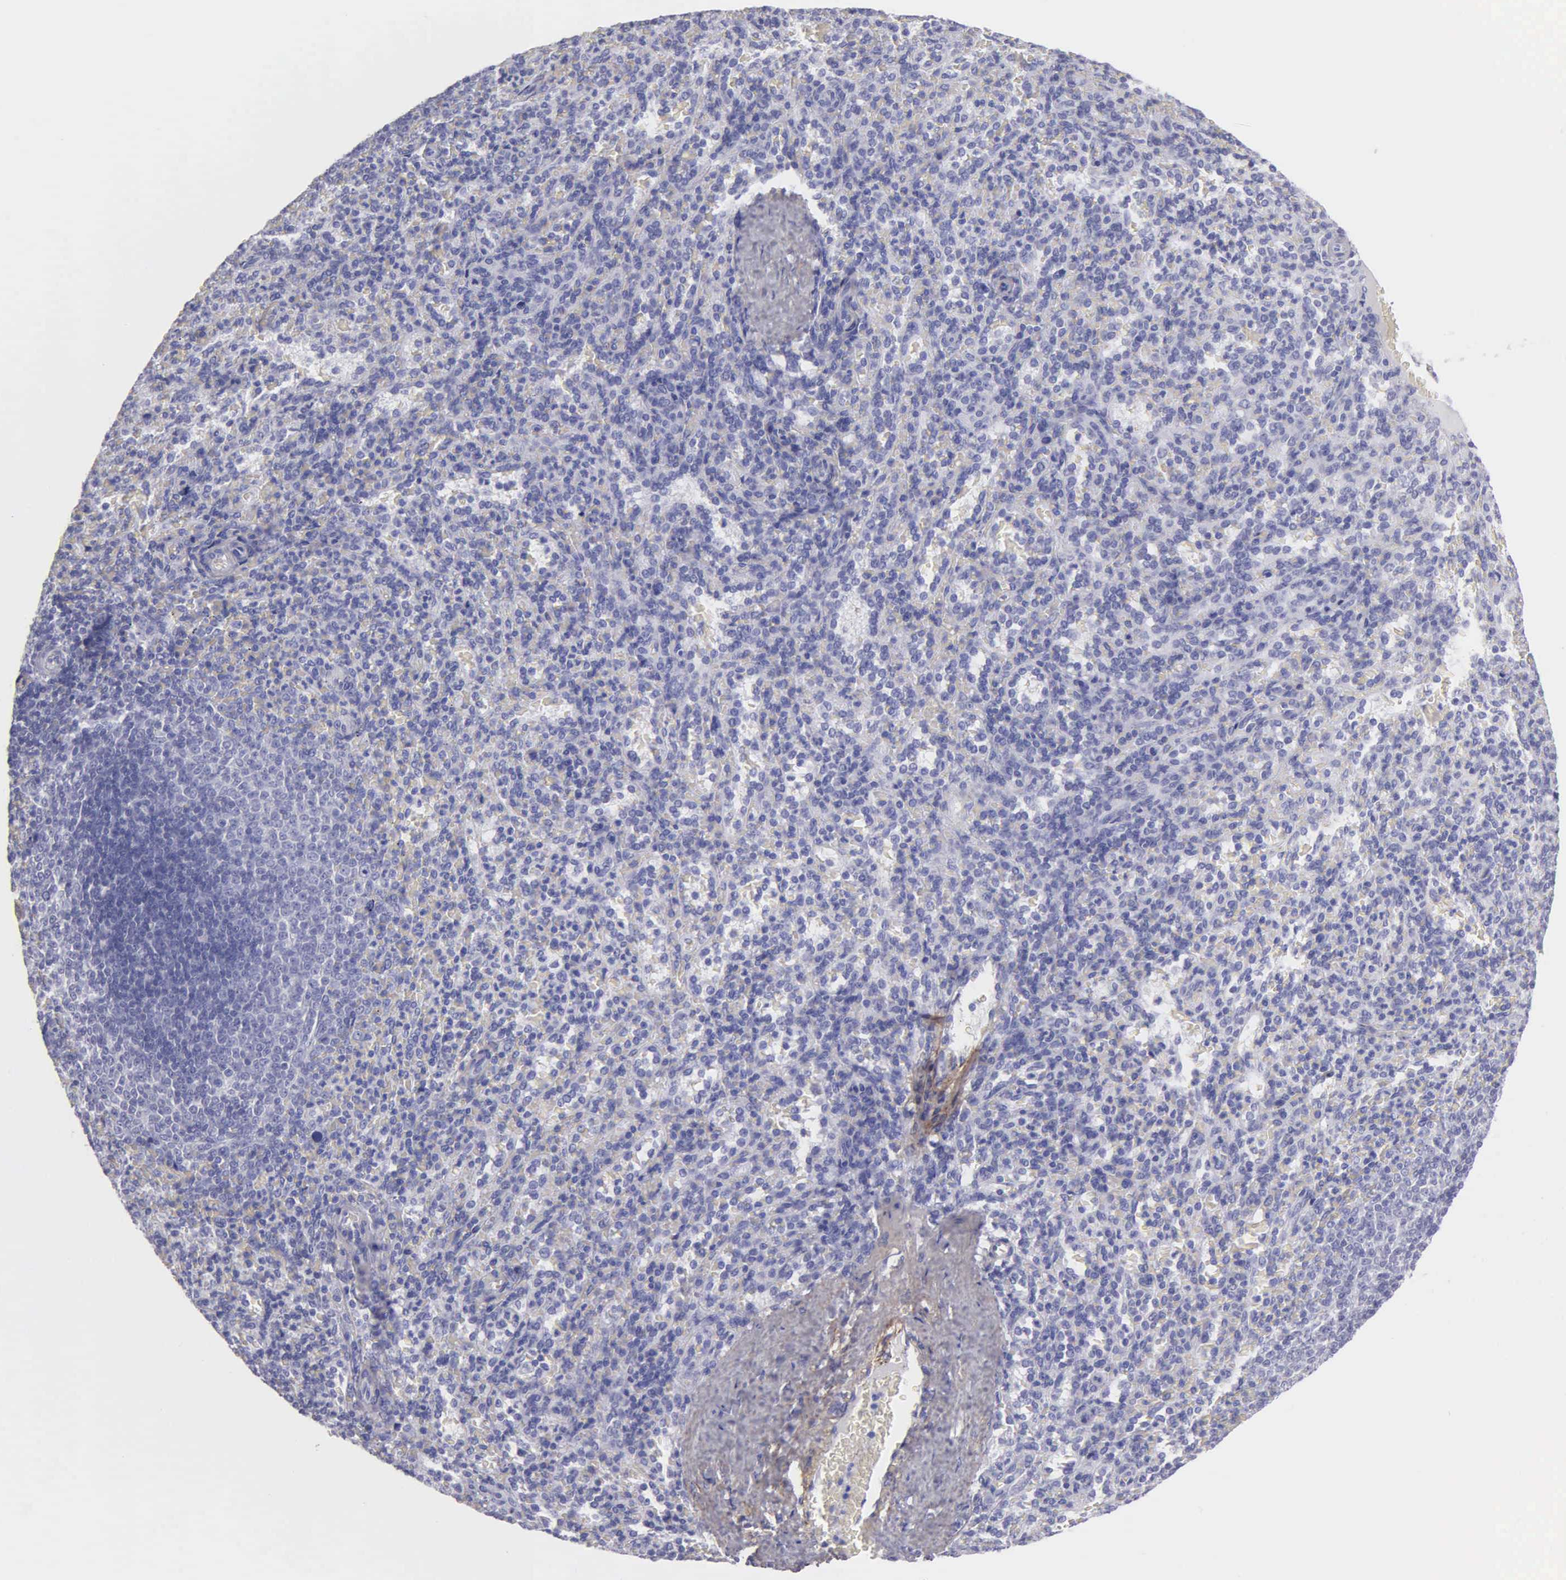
{"staining": {"intensity": "negative", "quantity": "none", "location": "none"}, "tissue": "spleen", "cell_type": "Cells in red pulp", "image_type": "normal", "snomed": [{"axis": "morphology", "description": "Normal tissue, NOS"}, {"axis": "topography", "description": "Spleen"}], "caption": "This is an immunohistochemistry (IHC) micrograph of benign spleen. There is no staining in cells in red pulp.", "gene": "FBLN5", "patient": {"sex": "female", "age": 21}}